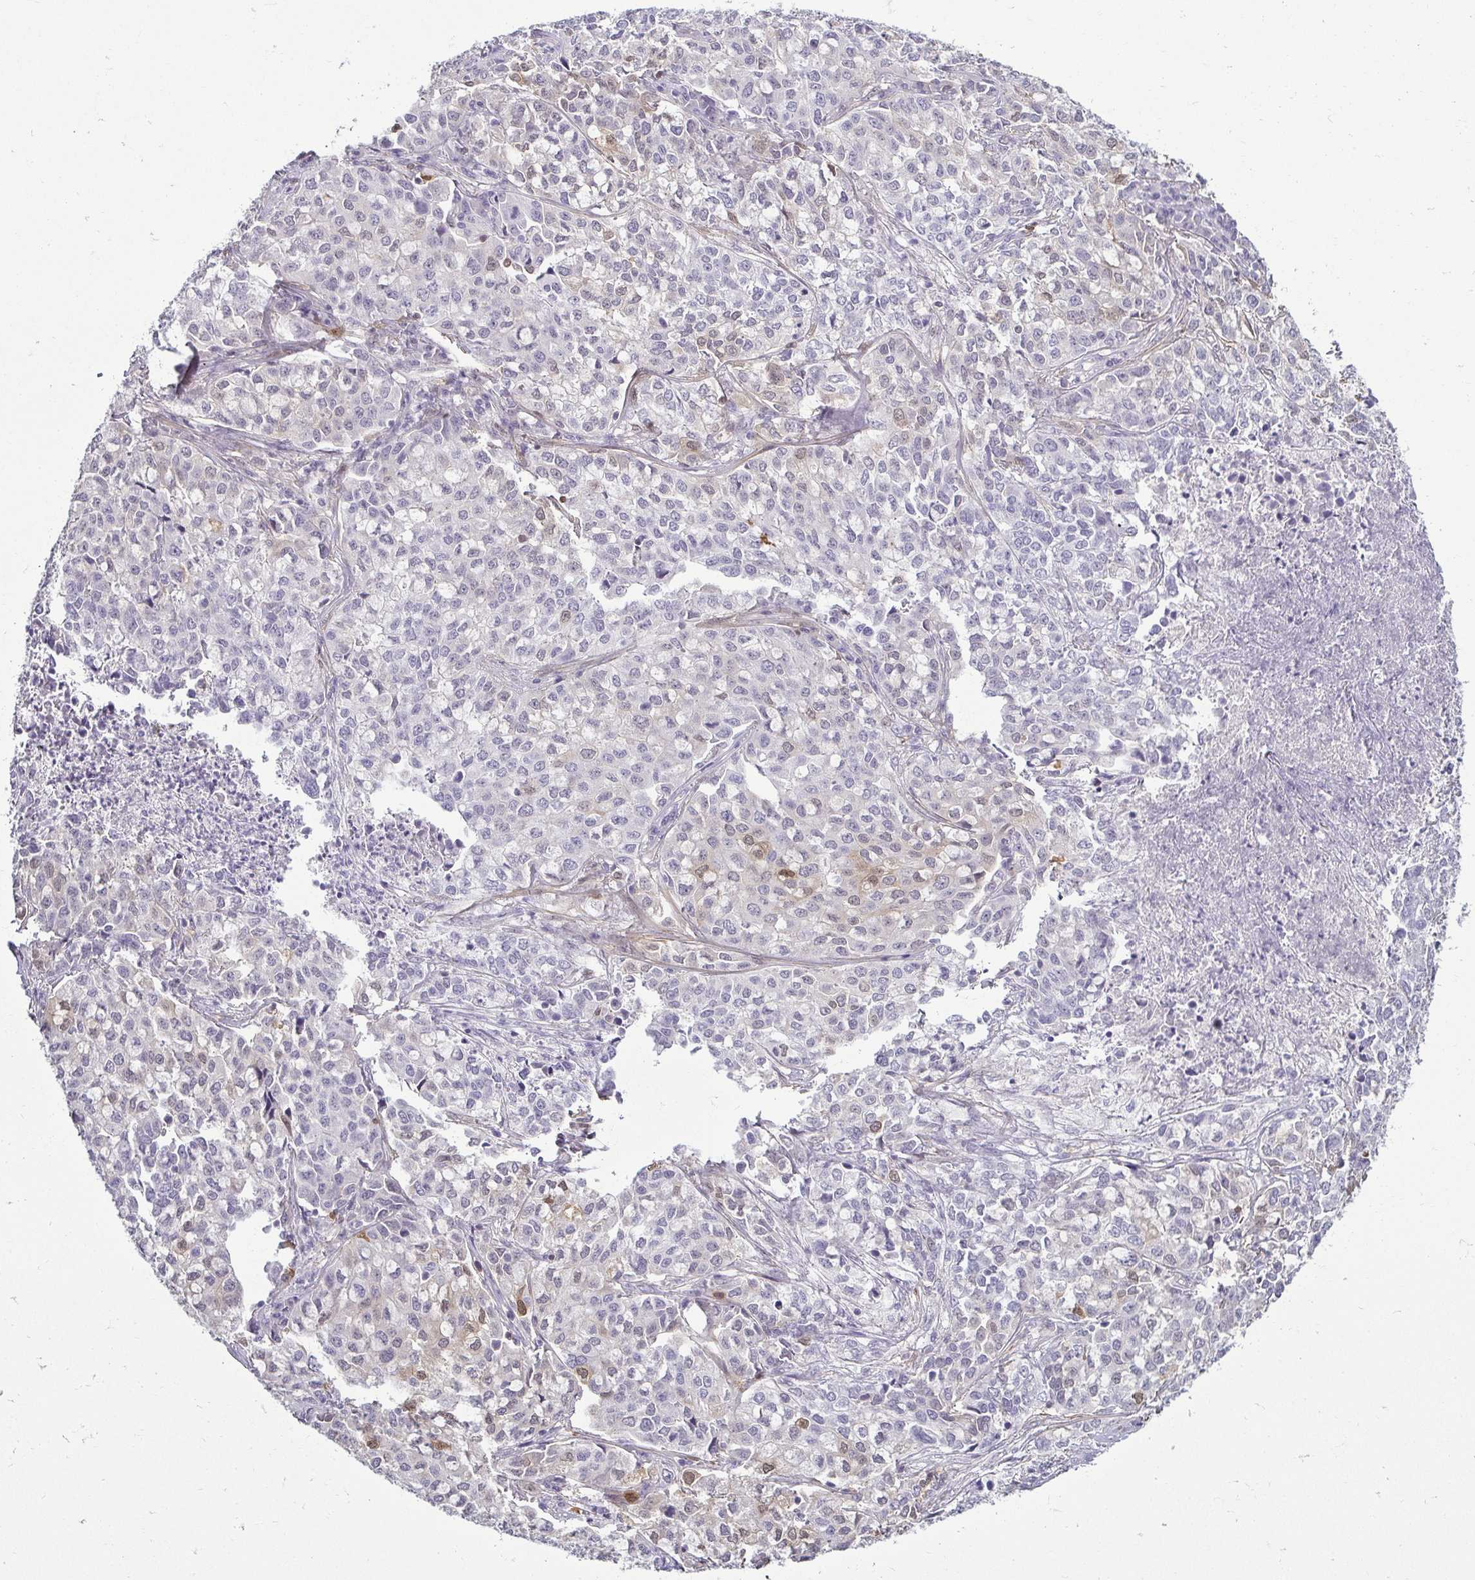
{"staining": {"intensity": "moderate", "quantity": "<25%", "location": "nuclear"}, "tissue": "lung cancer", "cell_type": "Tumor cells", "image_type": "cancer", "snomed": [{"axis": "morphology", "description": "Adenocarcinoma, NOS"}, {"axis": "morphology", "description": "Adenocarcinoma, metastatic, NOS"}, {"axis": "topography", "description": "Lymph node"}, {"axis": "topography", "description": "Lung"}], "caption": "A low amount of moderate nuclear expression is identified in approximately <25% of tumor cells in lung metastatic adenocarcinoma tissue. (IHC, brightfield microscopy, high magnification).", "gene": "HOPX", "patient": {"sex": "female", "age": 65}}